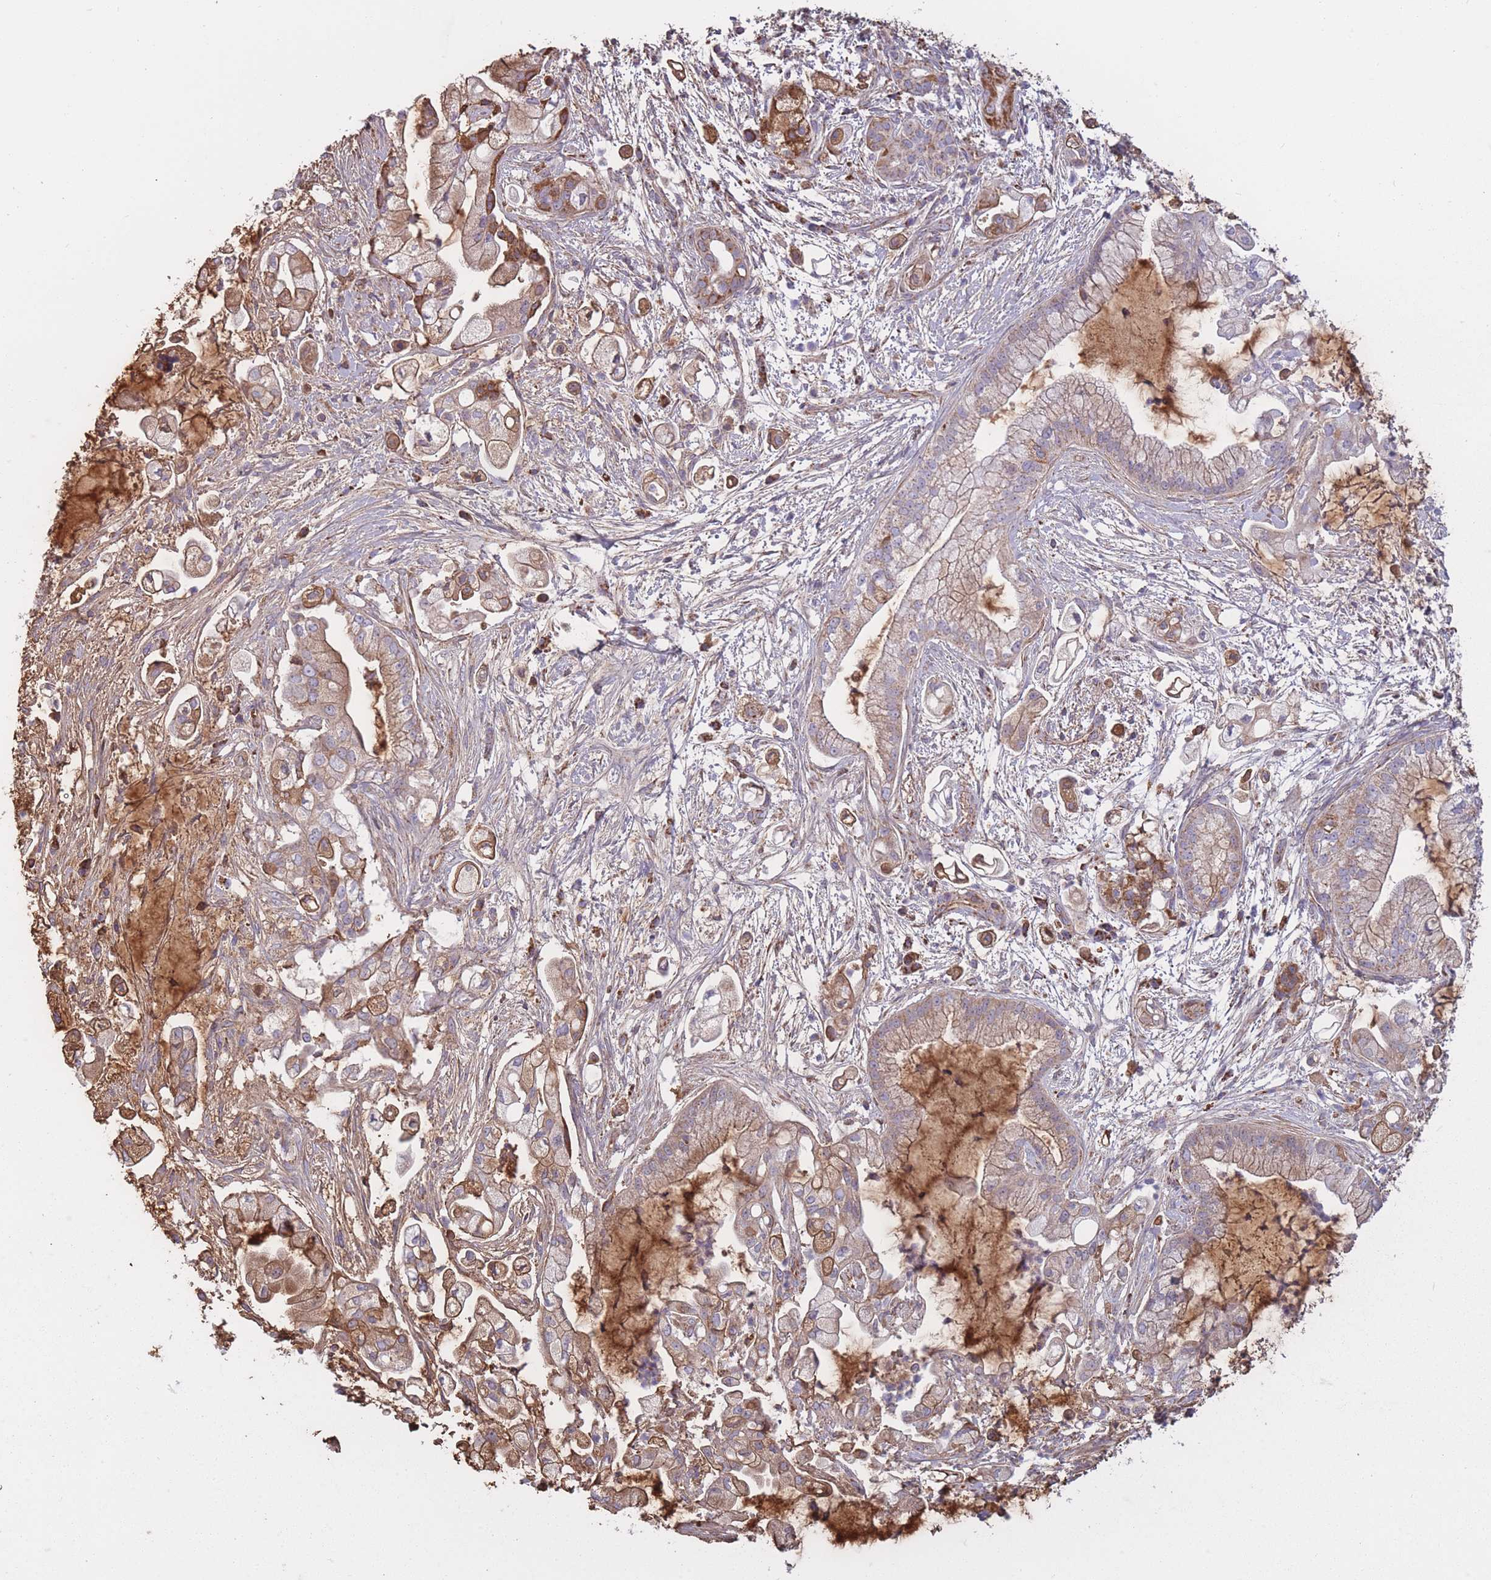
{"staining": {"intensity": "weak", "quantity": "<25%", "location": "cytoplasmic/membranous"}, "tissue": "pancreatic cancer", "cell_type": "Tumor cells", "image_type": "cancer", "snomed": [{"axis": "morphology", "description": "Adenocarcinoma, NOS"}, {"axis": "topography", "description": "Pancreas"}], "caption": "IHC histopathology image of pancreatic cancer stained for a protein (brown), which displays no positivity in tumor cells. (Immunohistochemistry, brightfield microscopy, high magnification).", "gene": "KAT2A", "patient": {"sex": "female", "age": 69}}